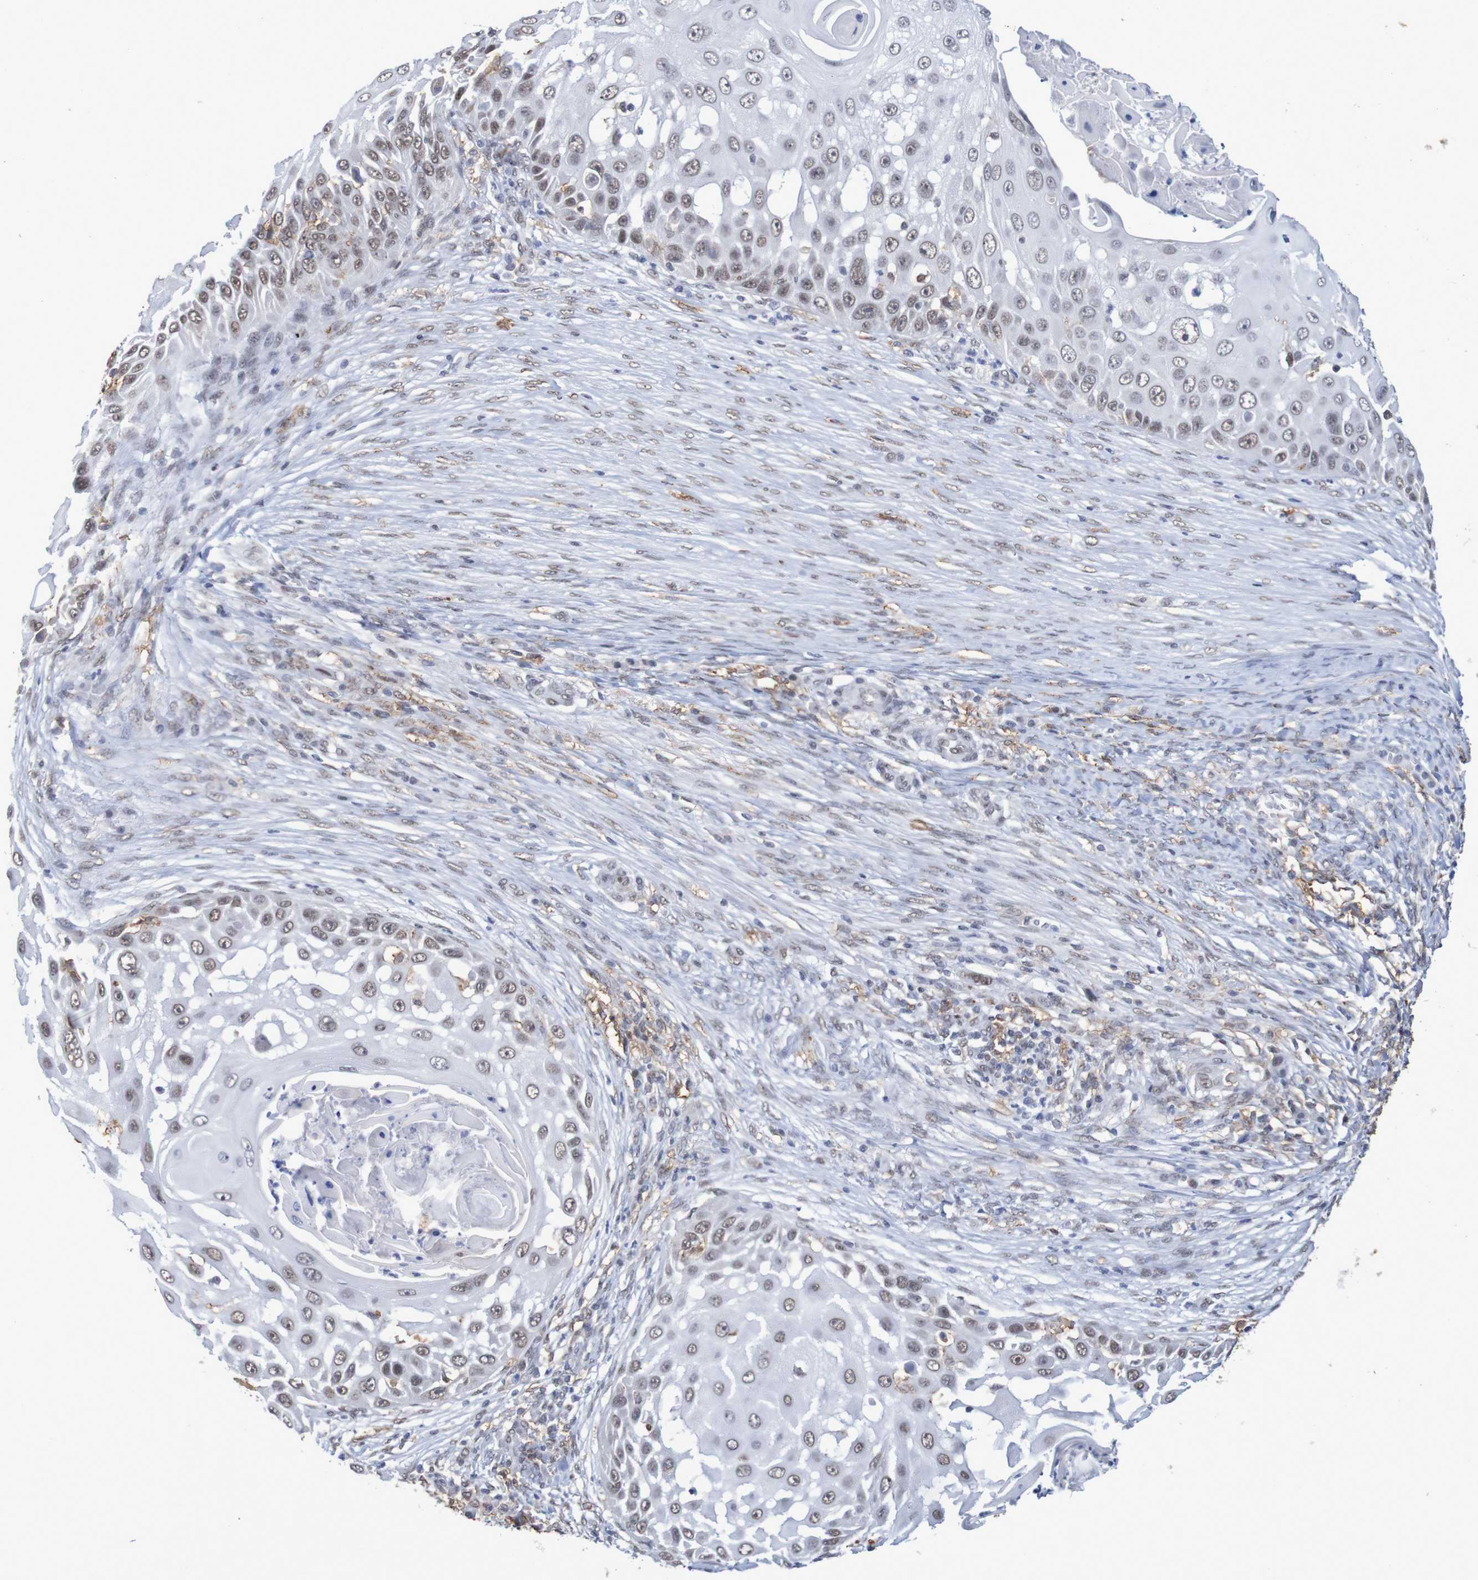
{"staining": {"intensity": "weak", "quantity": ">75%", "location": "nuclear"}, "tissue": "skin cancer", "cell_type": "Tumor cells", "image_type": "cancer", "snomed": [{"axis": "morphology", "description": "Squamous cell carcinoma, NOS"}, {"axis": "topography", "description": "Skin"}], "caption": "High-power microscopy captured an IHC image of skin cancer, revealing weak nuclear positivity in approximately >75% of tumor cells.", "gene": "MRTFB", "patient": {"sex": "female", "age": 44}}